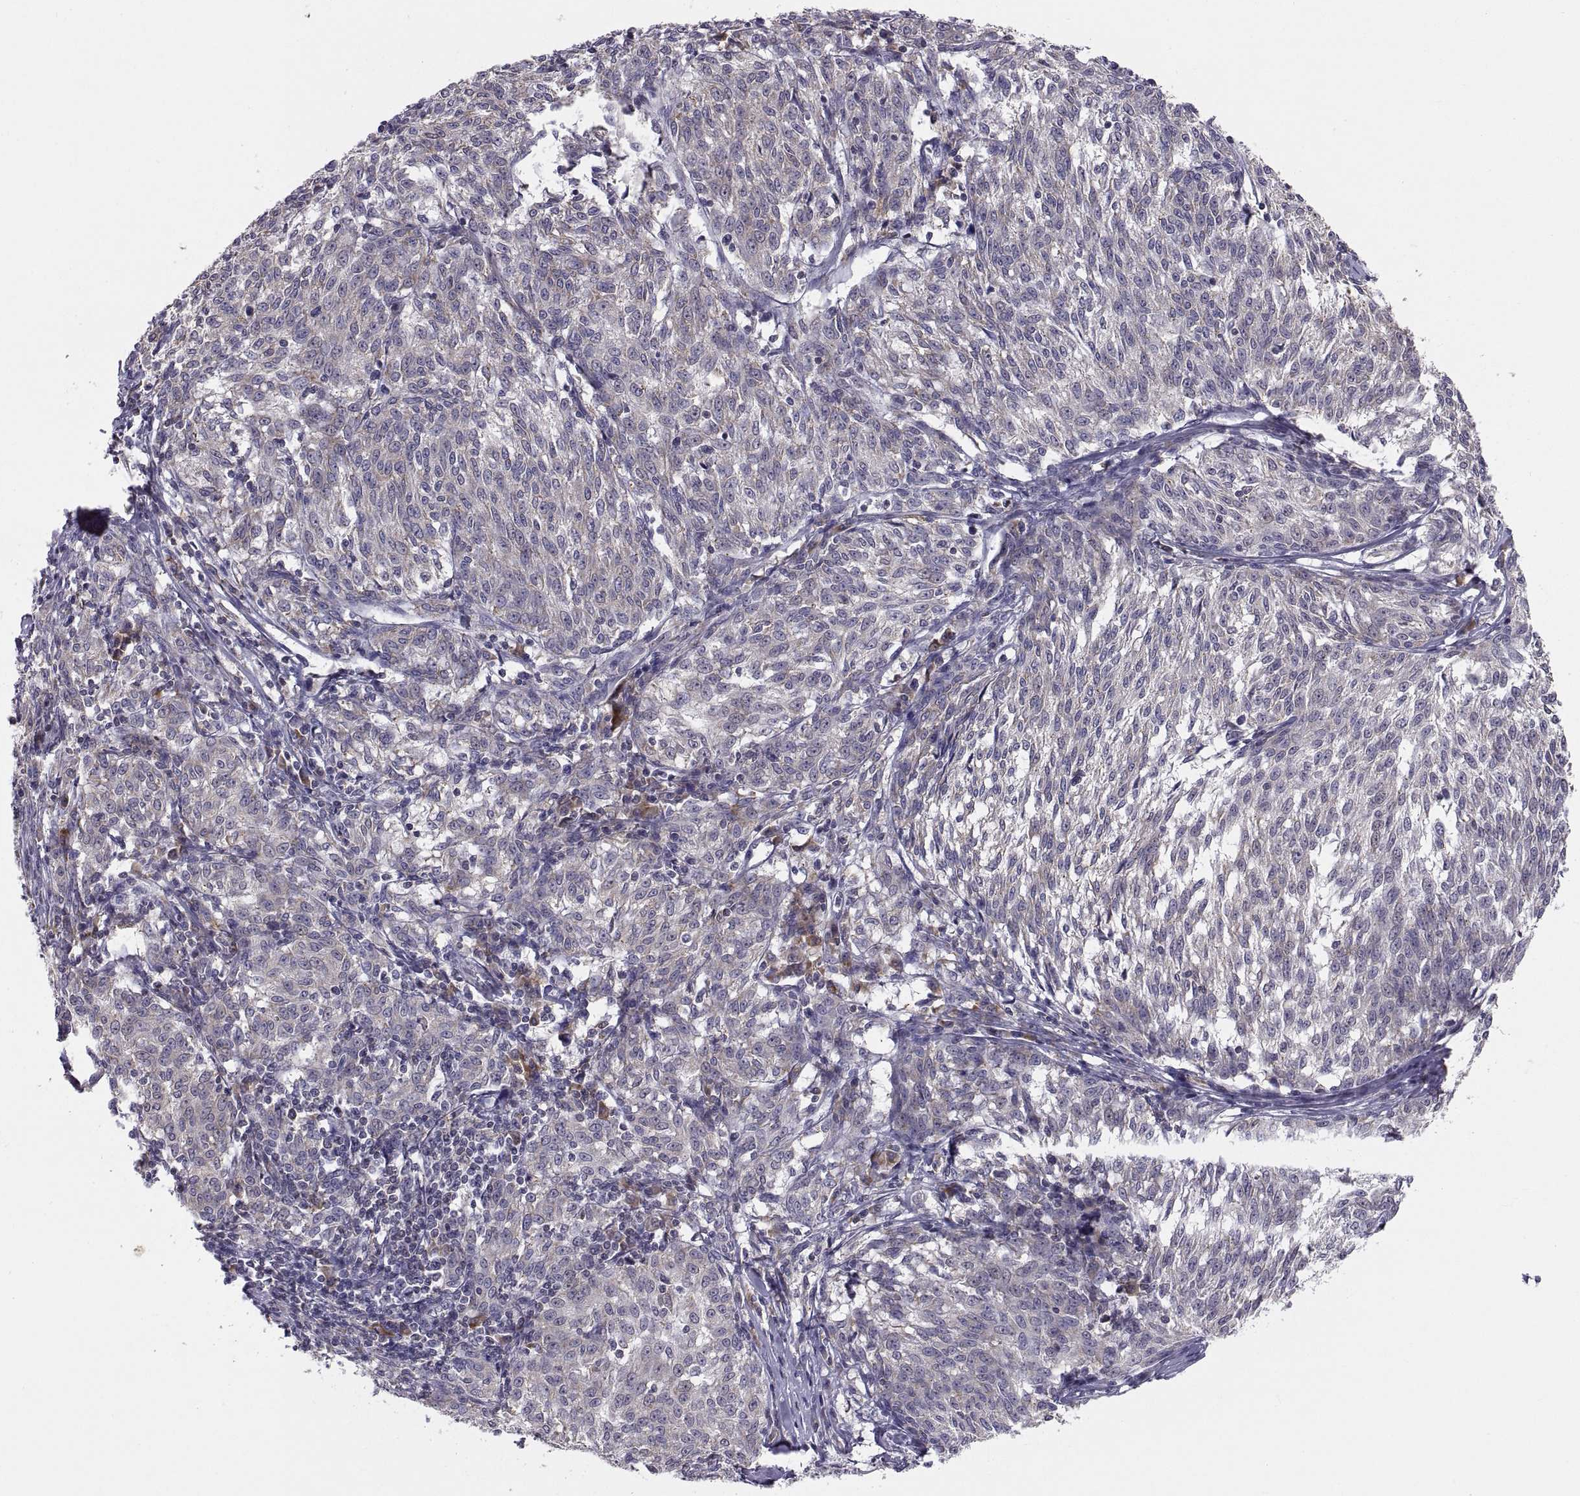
{"staining": {"intensity": "negative", "quantity": "none", "location": "none"}, "tissue": "melanoma", "cell_type": "Tumor cells", "image_type": "cancer", "snomed": [{"axis": "morphology", "description": "Malignant melanoma, NOS"}, {"axis": "topography", "description": "Skin"}], "caption": "An image of malignant melanoma stained for a protein reveals no brown staining in tumor cells.", "gene": "ERO1A", "patient": {"sex": "female", "age": 72}}